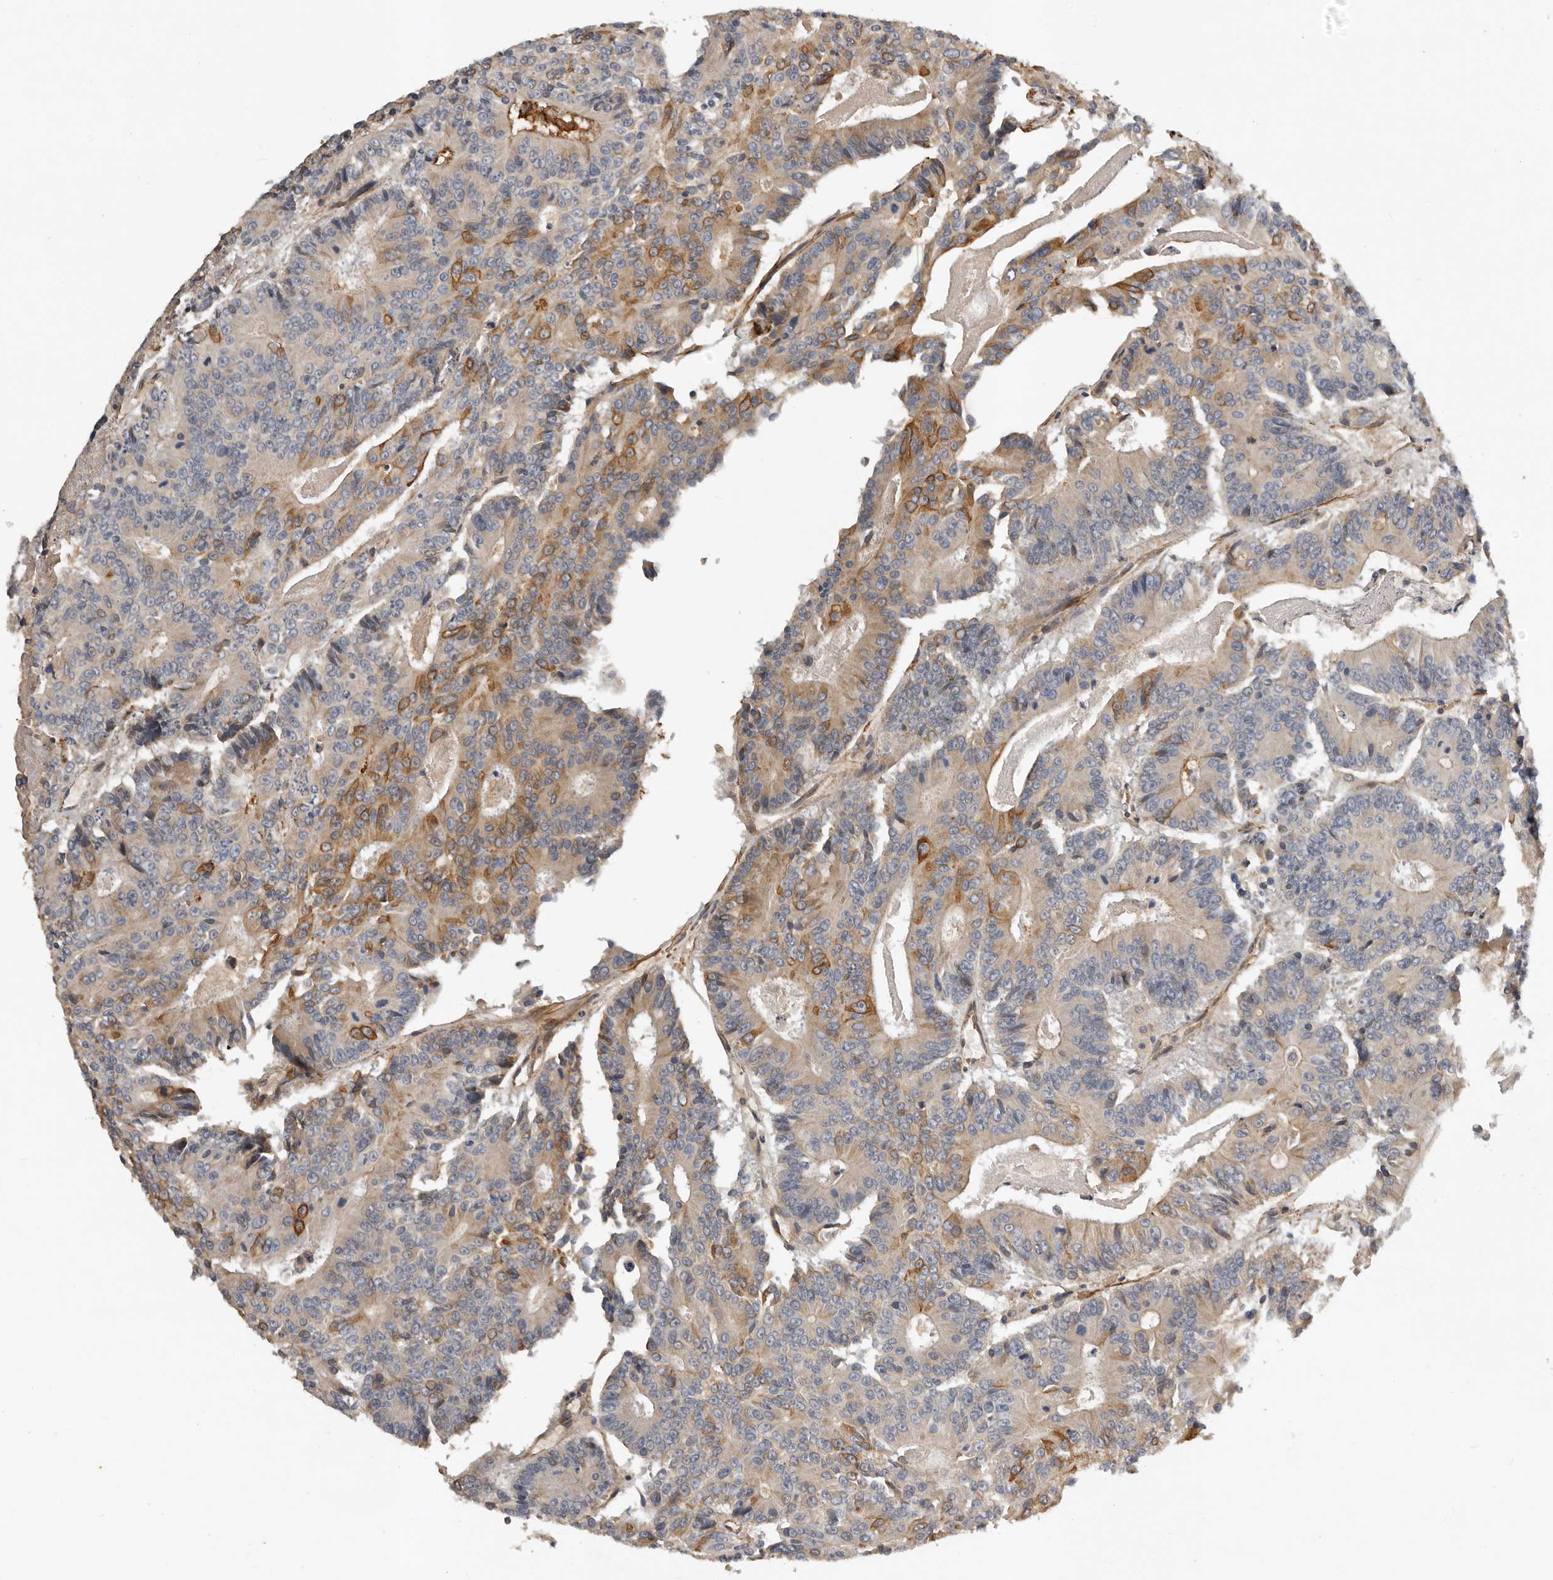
{"staining": {"intensity": "moderate", "quantity": "<25%", "location": "cytoplasmic/membranous"}, "tissue": "colorectal cancer", "cell_type": "Tumor cells", "image_type": "cancer", "snomed": [{"axis": "morphology", "description": "Adenocarcinoma, NOS"}, {"axis": "topography", "description": "Colon"}], "caption": "Protein staining reveals moderate cytoplasmic/membranous expression in about <25% of tumor cells in colorectal adenocarcinoma.", "gene": "RNF157", "patient": {"sex": "male", "age": 83}}